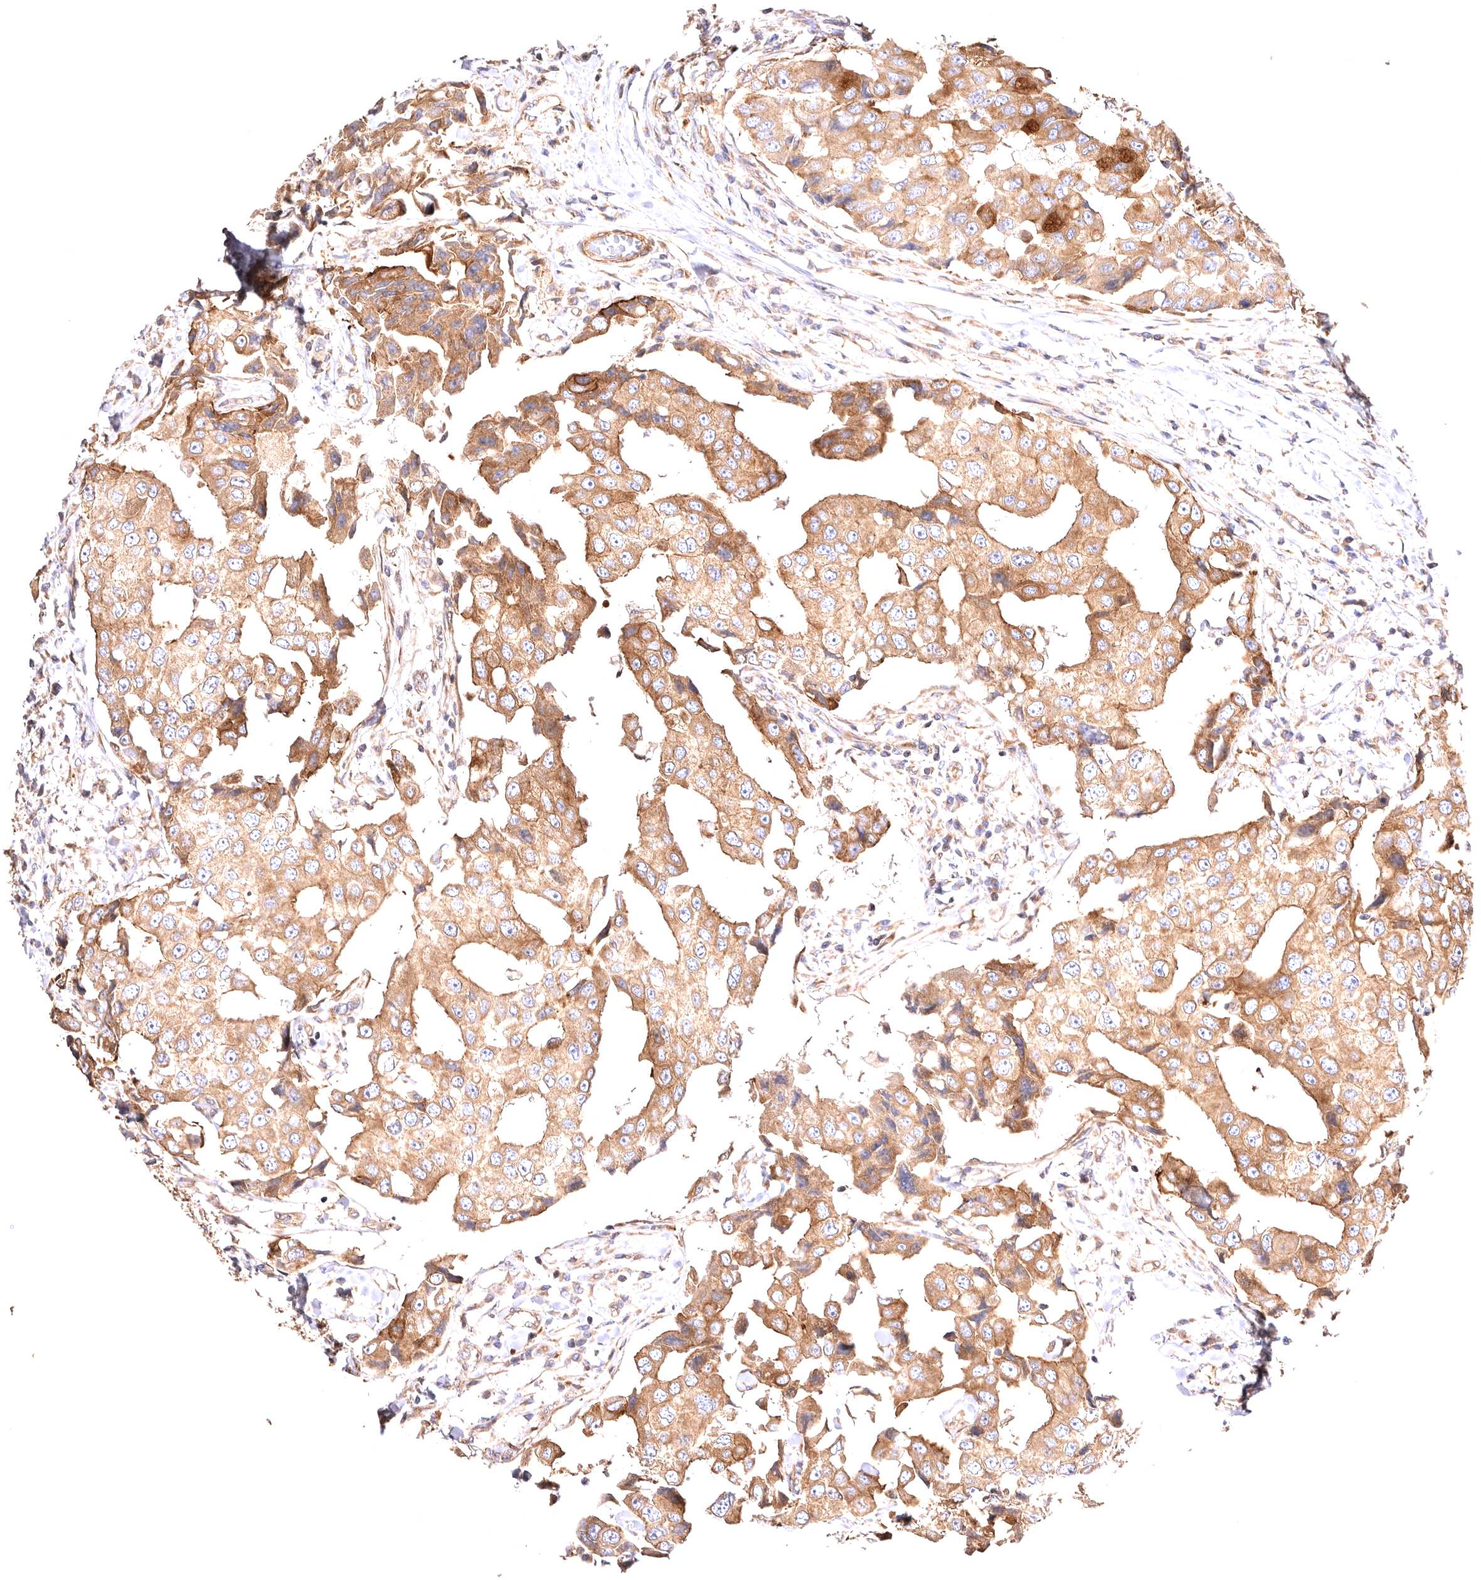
{"staining": {"intensity": "moderate", "quantity": ">75%", "location": "cytoplasmic/membranous"}, "tissue": "breast cancer", "cell_type": "Tumor cells", "image_type": "cancer", "snomed": [{"axis": "morphology", "description": "Duct carcinoma"}, {"axis": "topography", "description": "Breast"}], "caption": "Breast cancer (invasive ductal carcinoma) tissue displays moderate cytoplasmic/membranous staining in about >75% of tumor cells", "gene": "VPS45", "patient": {"sex": "female", "age": 27}}